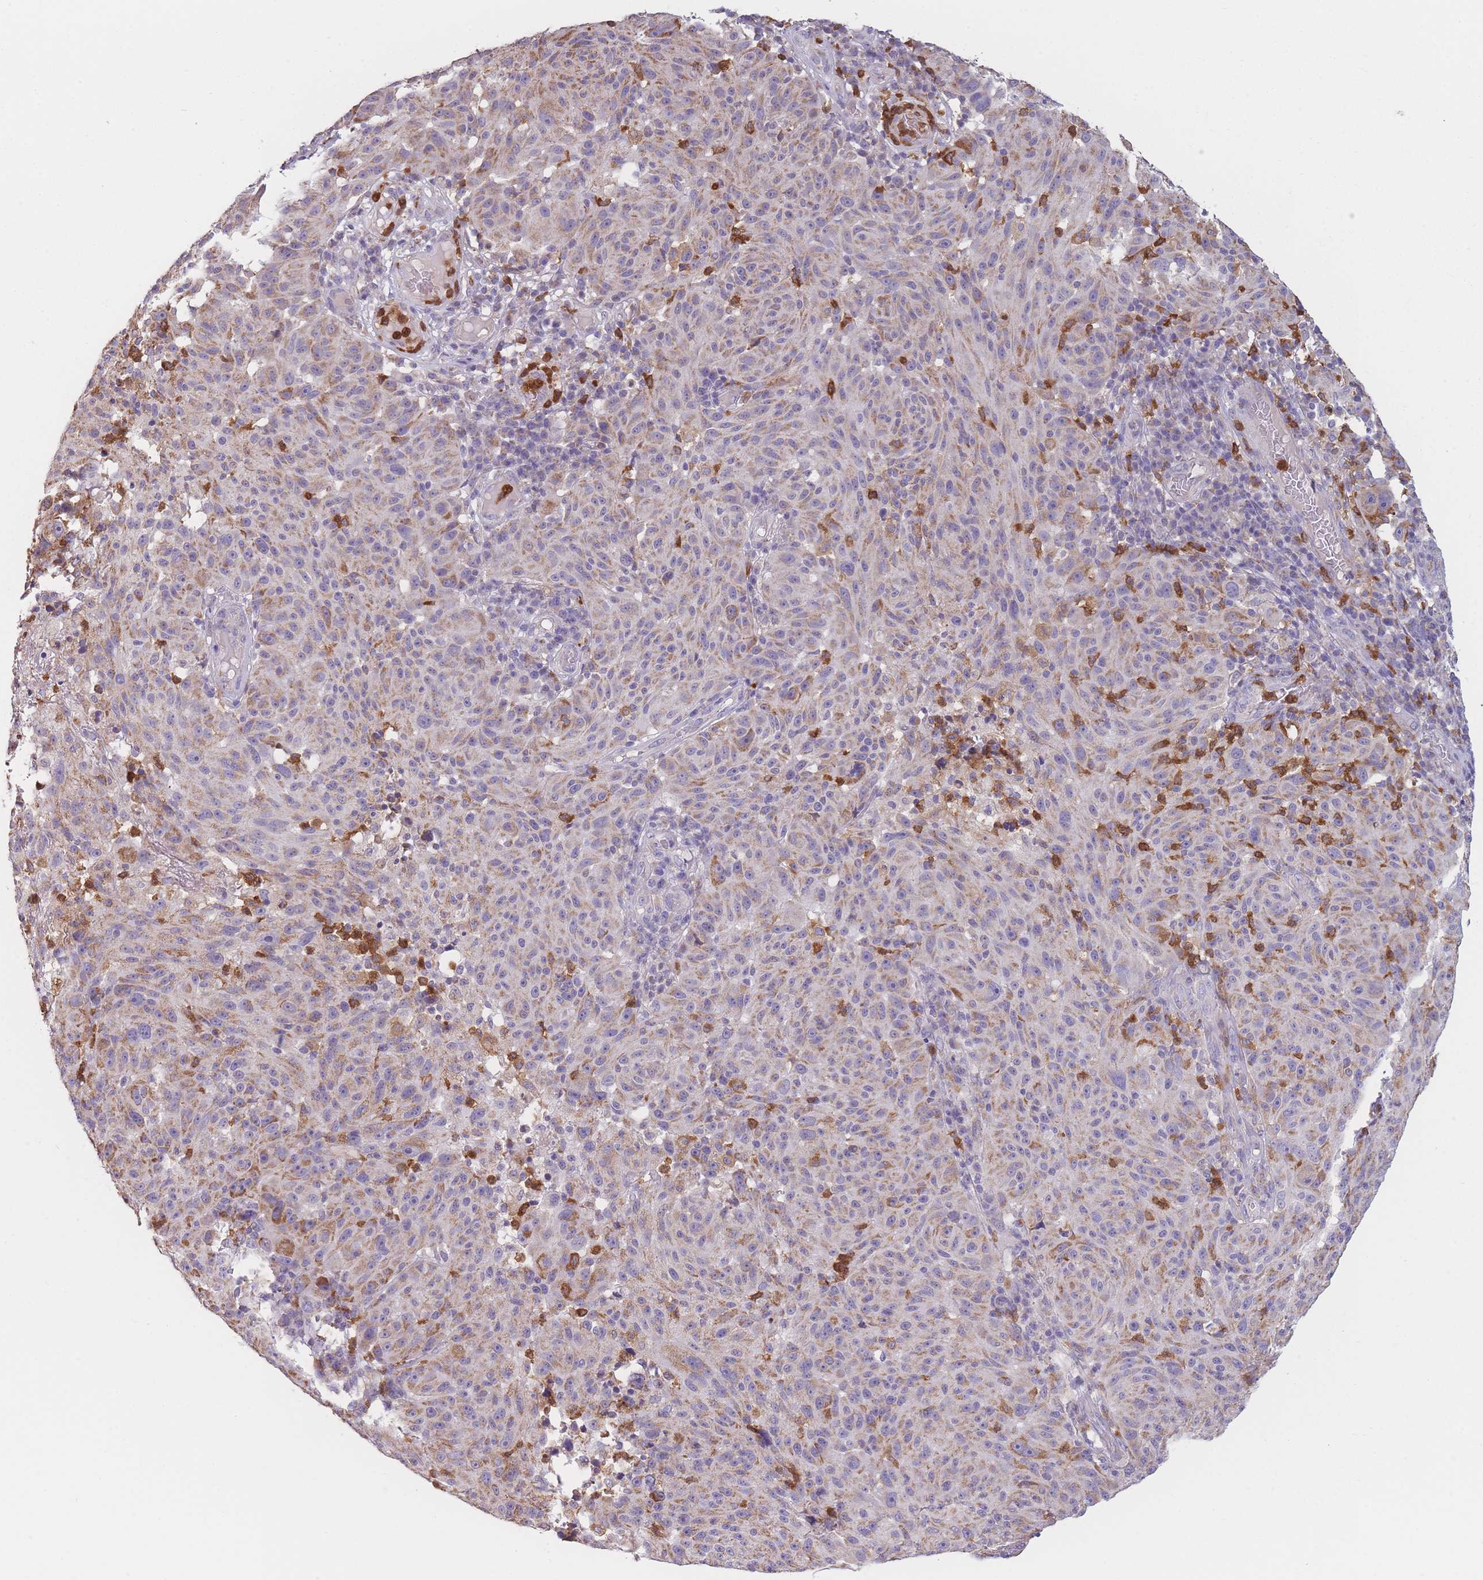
{"staining": {"intensity": "weak", "quantity": "25%-75%", "location": "cytoplasmic/membranous"}, "tissue": "melanoma", "cell_type": "Tumor cells", "image_type": "cancer", "snomed": [{"axis": "morphology", "description": "Malignant melanoma, NOS"}, {"axis": "topography", "description": "Skin"}], "caption": "Protein expression analysis of melanoma demonstrates weak cytoplasmic/membranous expression in approximately 25%-75% of tumor cells.", "gene": "PRAM1", "patient": {"sex": "male", "age": 53}}